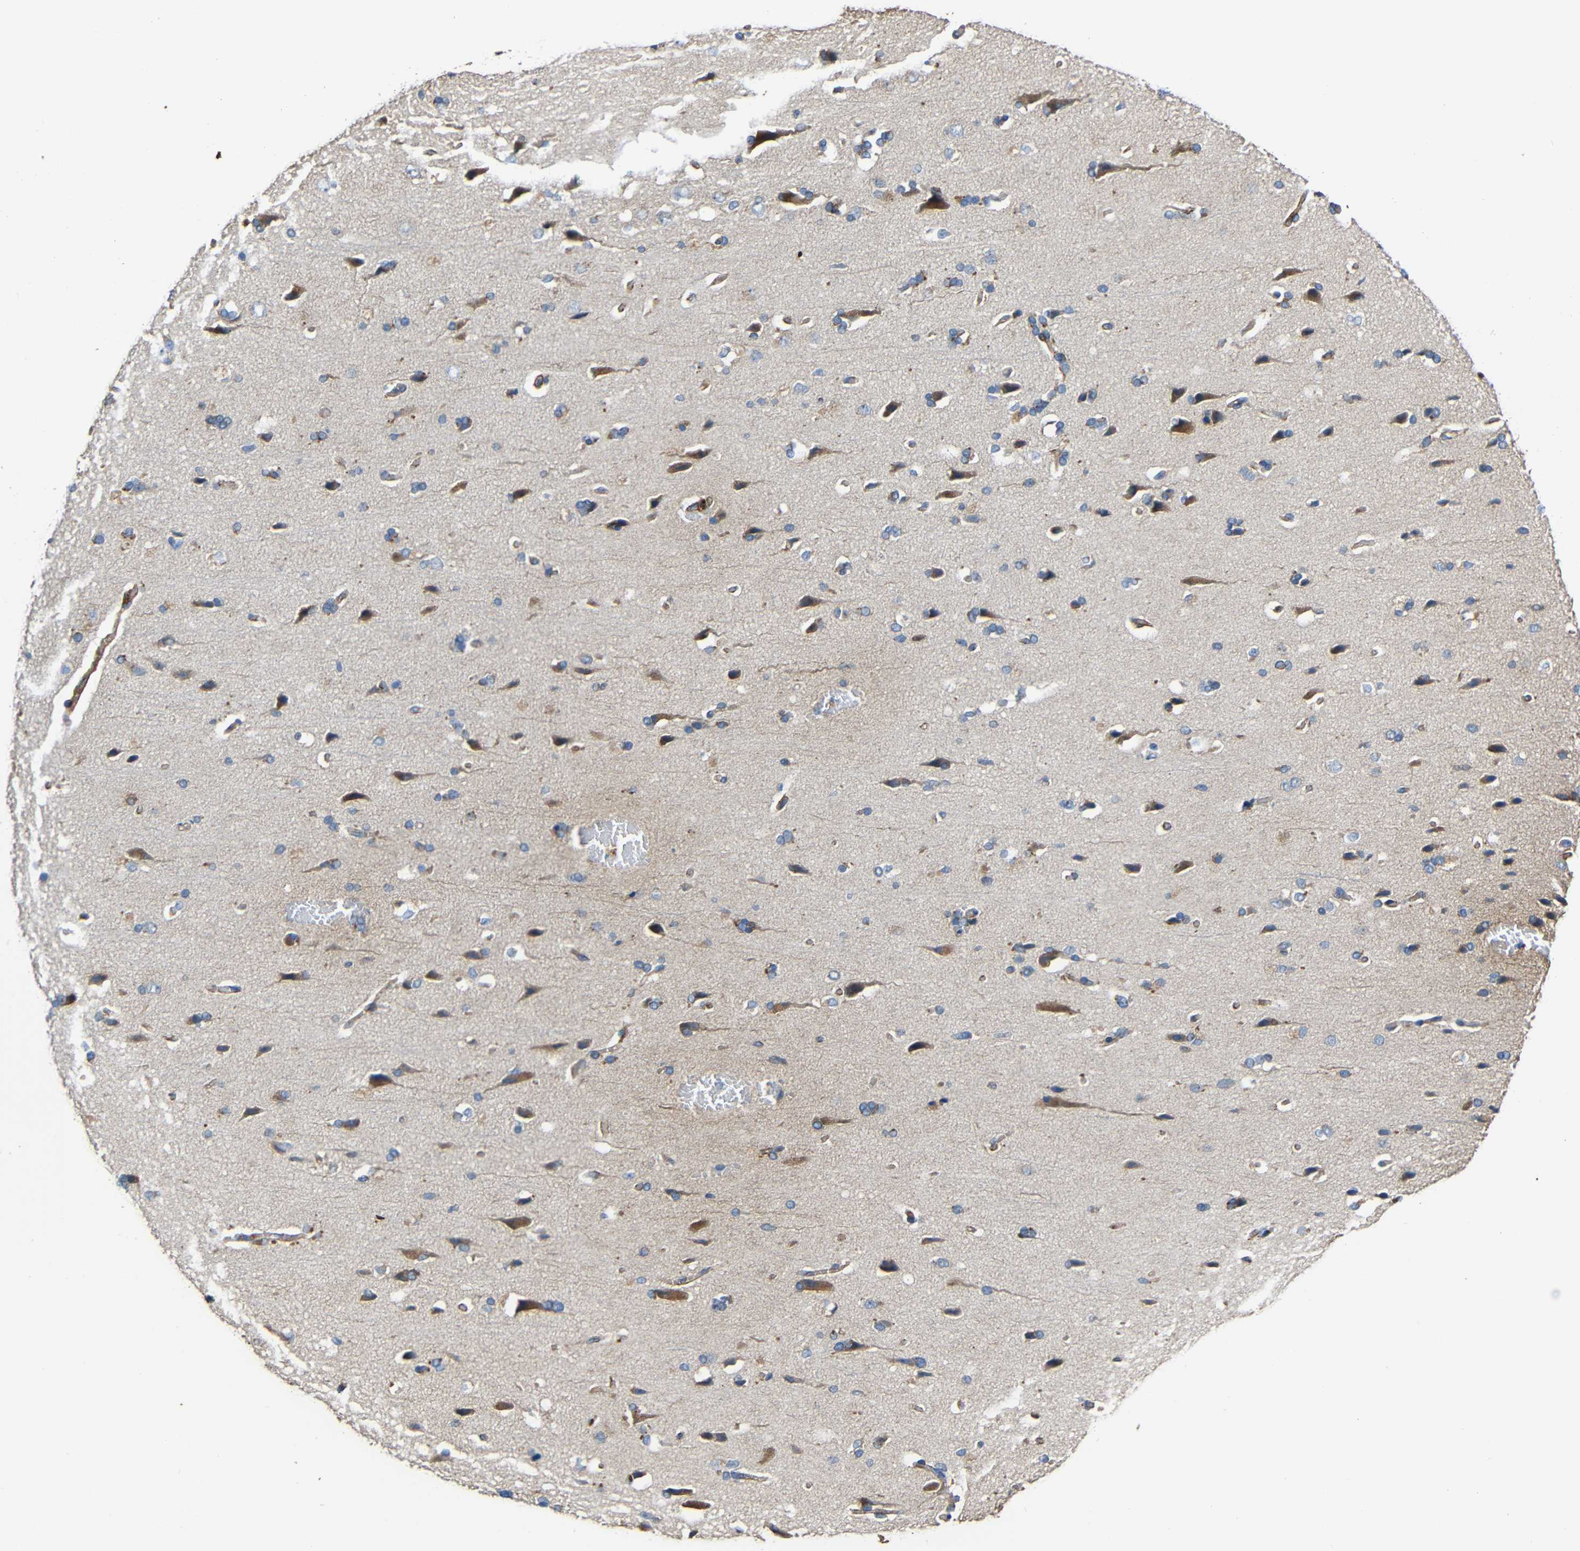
{"staining": {"intensity": "moderate", "quantity": "25%-75%", "location": "cytoplasmic/membranous"}, "tissue": "cerebral cortex", "cell_type": "Endothelial cells", "image_type": "normal", "snomed": [{"axis": "morphology", "description": "Normal tissue, NOS"}, {"axis": "topography", "description": "Cerebral cortex"}], "caption": "Protein staining reveals moderate cytoplasmic/membranous staining in about 25%-75% of endothelial cells in normal cerebral cortex. (Stains: DAB in brown, nuclei in blue, Microscopy: brightfield microscopy at high magnification).", "gene": "RHOT2", "patient": {"sex": "male", "age": 62}}